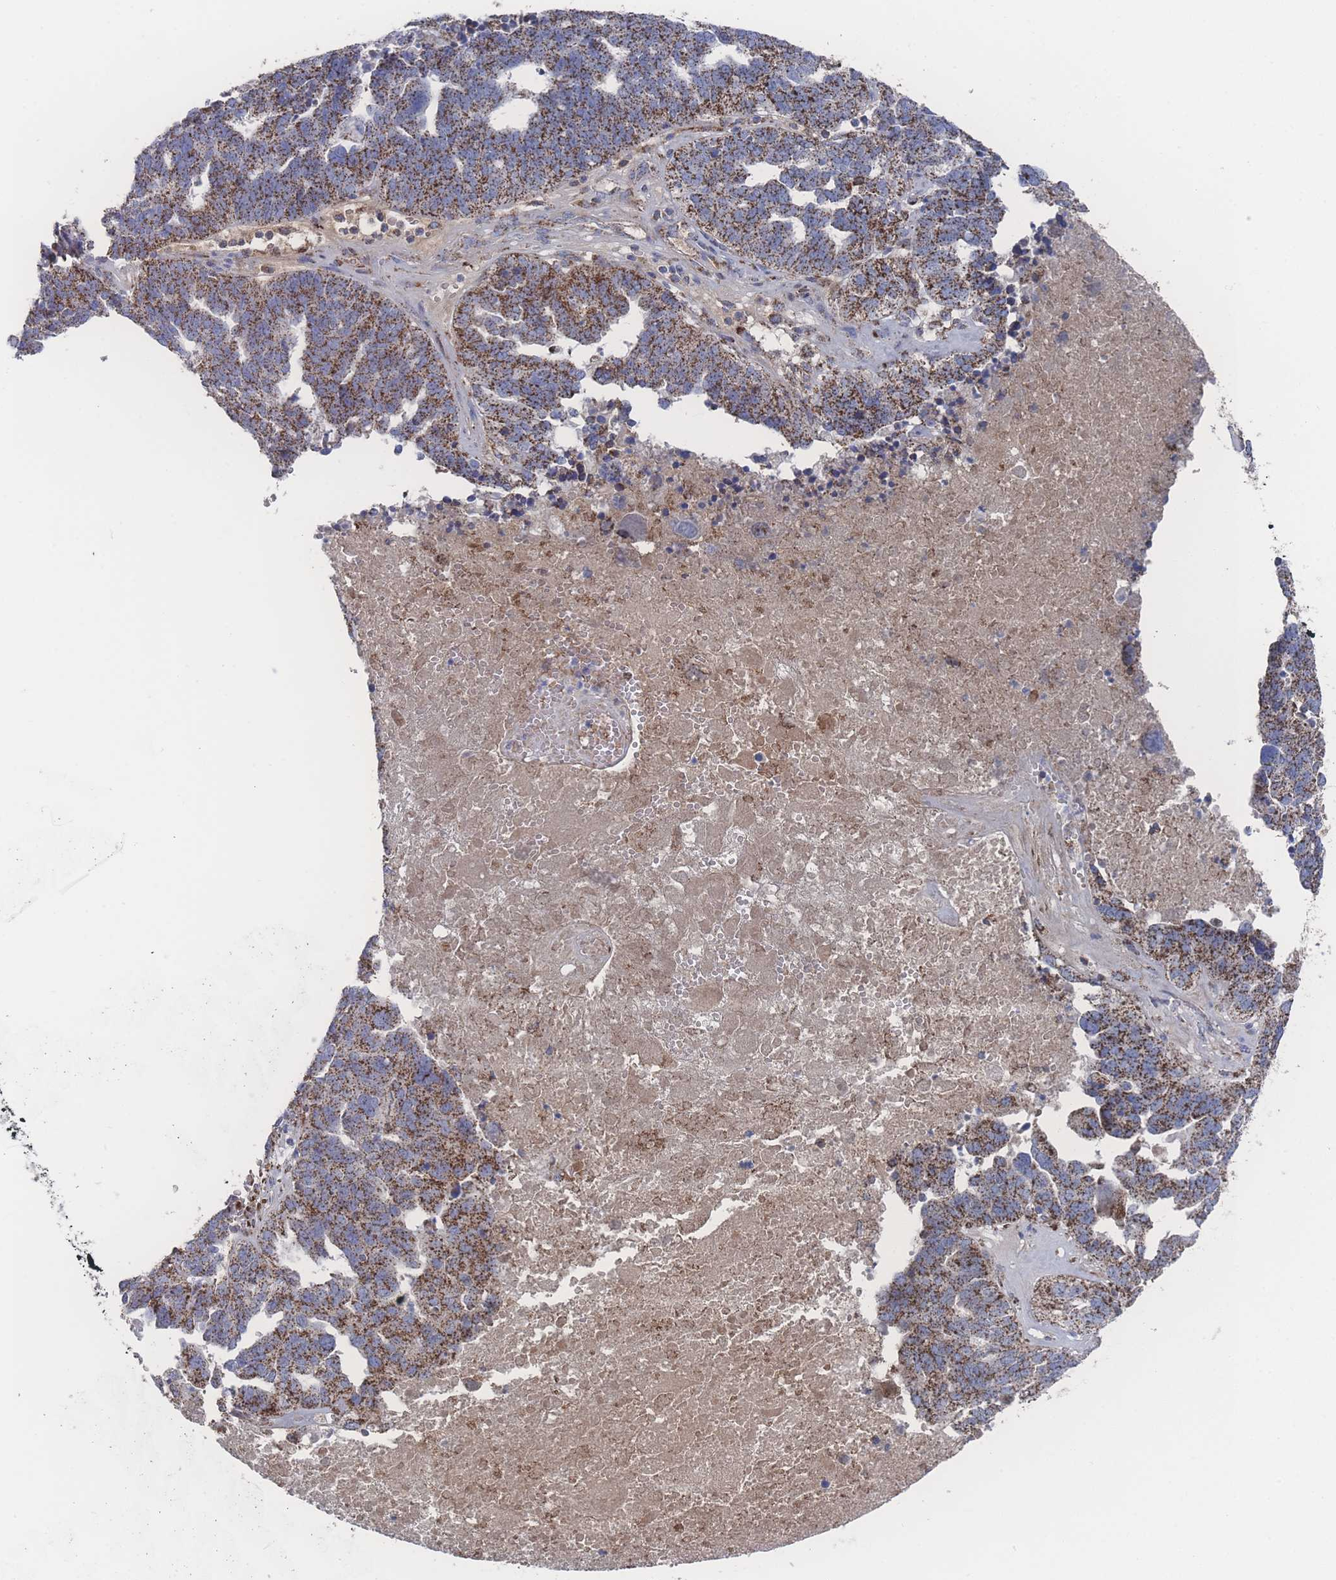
{"staining": {"intensity": "strong", "quantity": ">75%", "location": "cytoplasmic/membranous"}, "tissue": "ovarian cancer", "cell_type": "Tumor cells", "image_type": "cancer", "snomed": [{"axis": "morphology", "description": "Cystadenocarcinoma, serous, NOS"}, {"axis": "topography", "description": "Ovary"}], "caption": "Immunohistochemistry (IHC) photomicrograph of neoplastic tissue: serous cystadenocarcinoma (ovarian) stained using immunohistochemistry demonstrates high levels of strong protein expression localized specifically in the cytoplasmic/membranous of tumor cells, appearing as a cytoplasmic/membranous brown color.", "gene": "PEX14", "patient": {"sex": "female", "age": 59}}